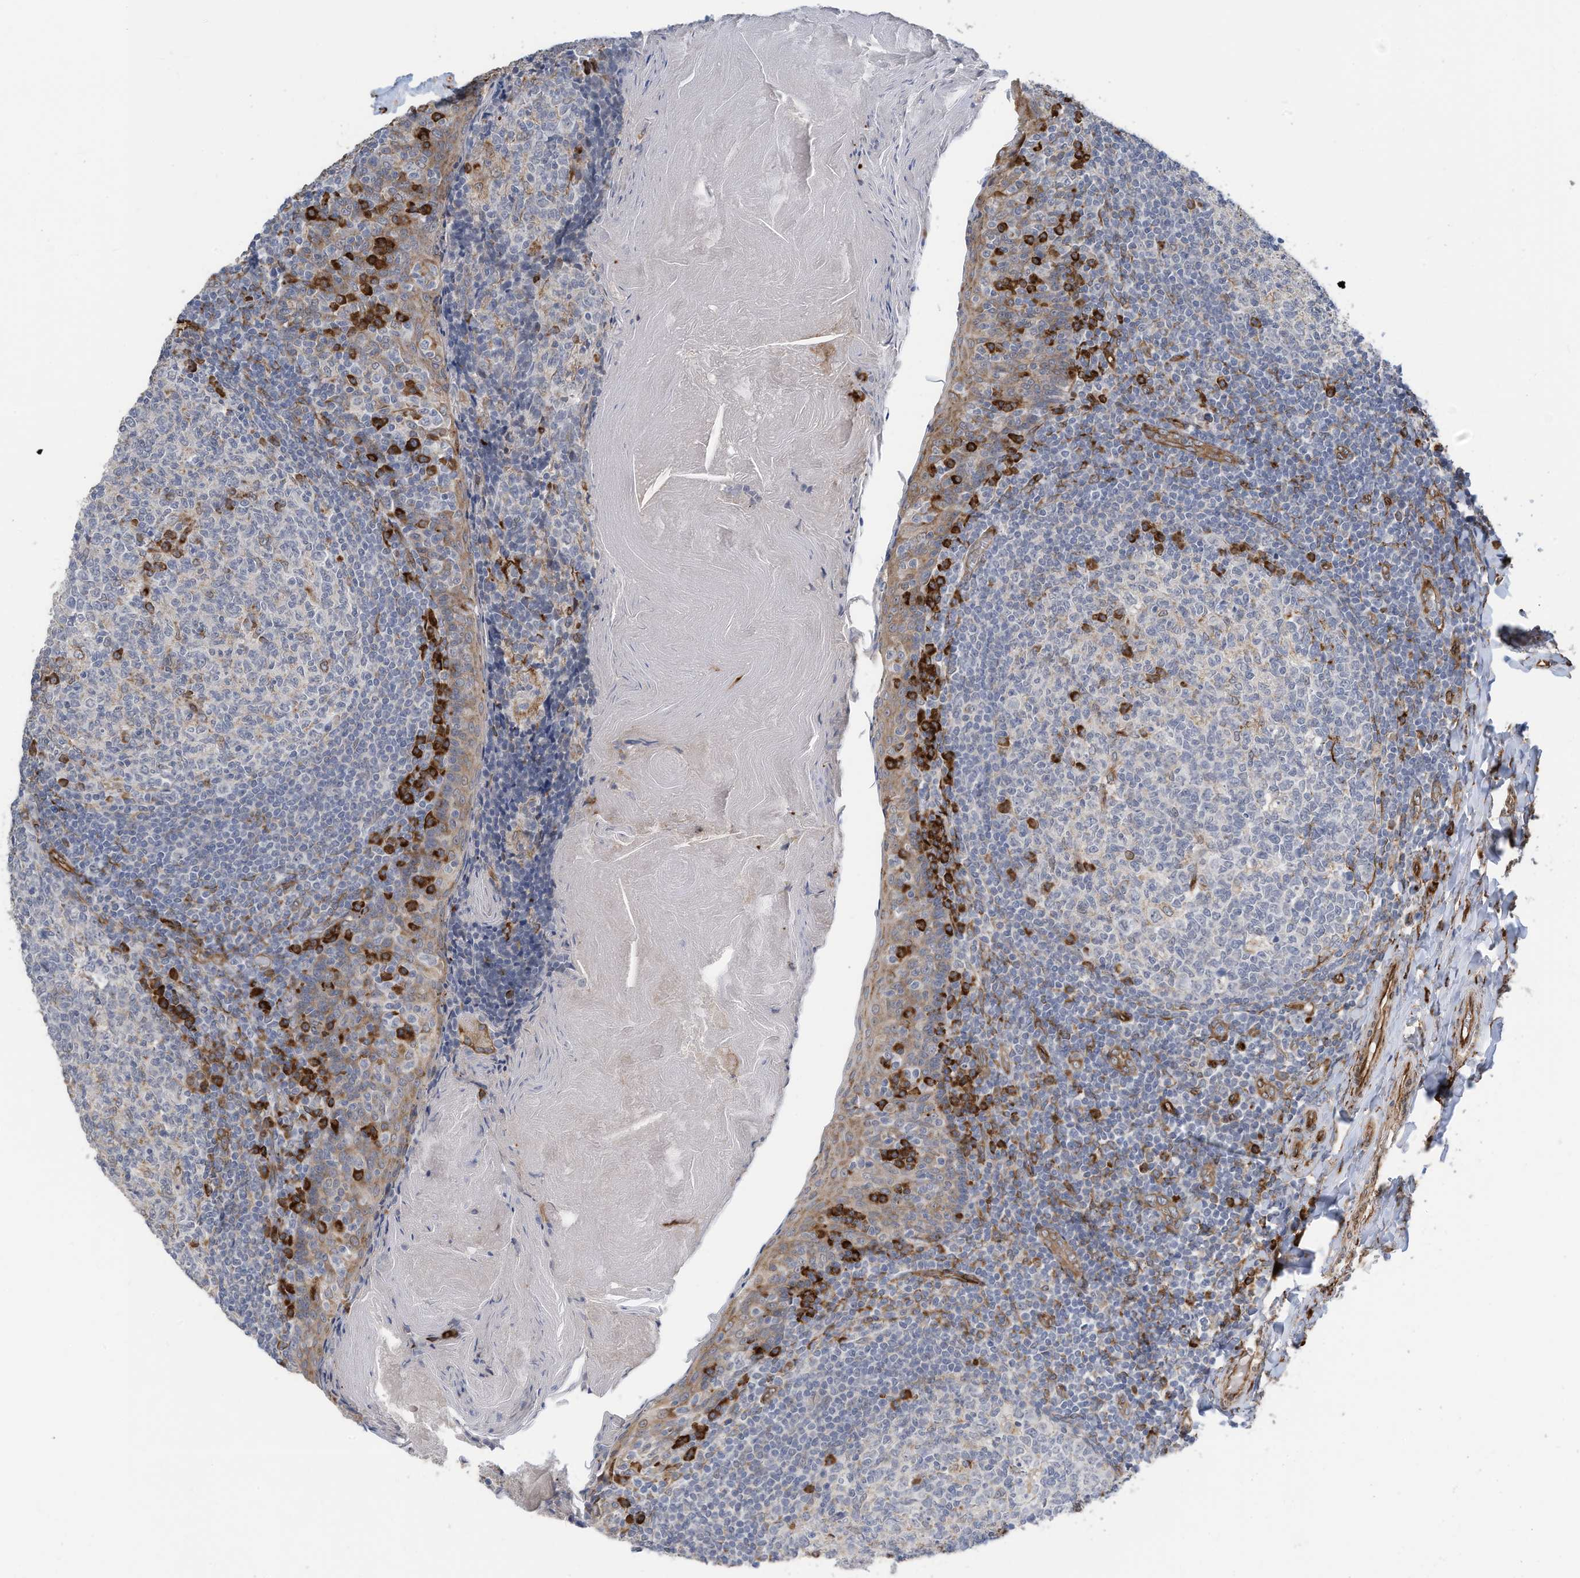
{"staining": {"intensity": "strong", "quantity": "<25%", "location": "cytoplasmic/membranous"}, "tissue": "tonsil", "cell_type": "Germinal center cells", "image_type": "normal", "snomed": [{"axis": "morphology", "description": "Normal tissue, NOS"}, {"axis": "topography", "description": "Tonsil"}], "caption": "Protein expression analysis of benign human tonsil reveals strong cytoplasmic/membranous positivity in about <25% of germinal center cells. (IHC, brightfield microscopy, high magnification).", "gene": "ZBTB45", "patient": {"sex": "female", "age": 19}}